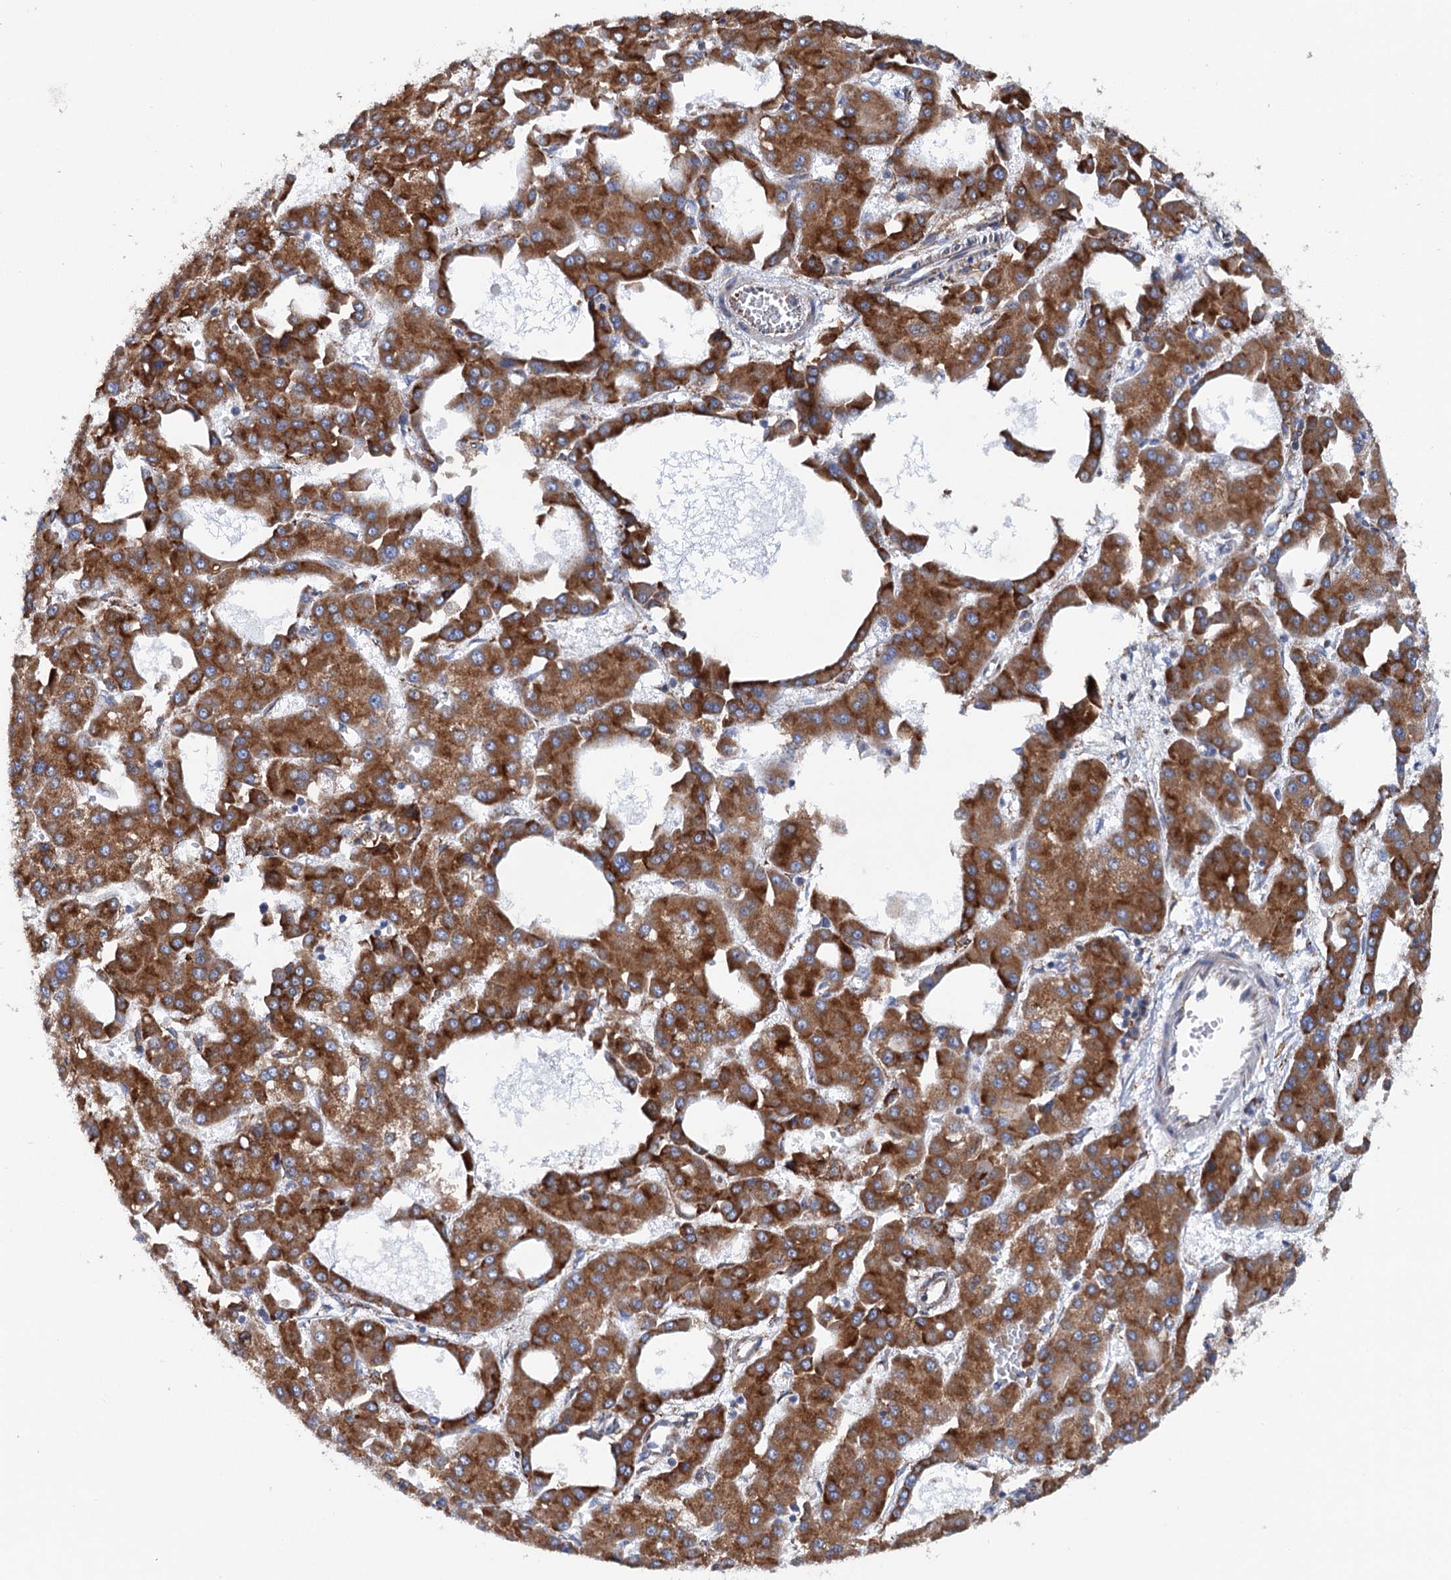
{"staining": {"intensity": "strong", "quantity": ">75%", "location": "cytoplasmic/membranous"}, "tissue": "liver cancer", "cell_type": "Tumor cells", "image_type": "cancer", "snomed": [{"axis": "morphology", "description": "Carcinoma, Hepatocellular, NOS"}, {"axis": "topography", "description": "Liver"}], "caption": "Liver cancer (hepatocellular carcinoma) tissue shows strong cytoplasmic/membranous positivity in about >75% of tumor cells", "gene": "SHE", "patient": {"sex": "male", "age": 47}}